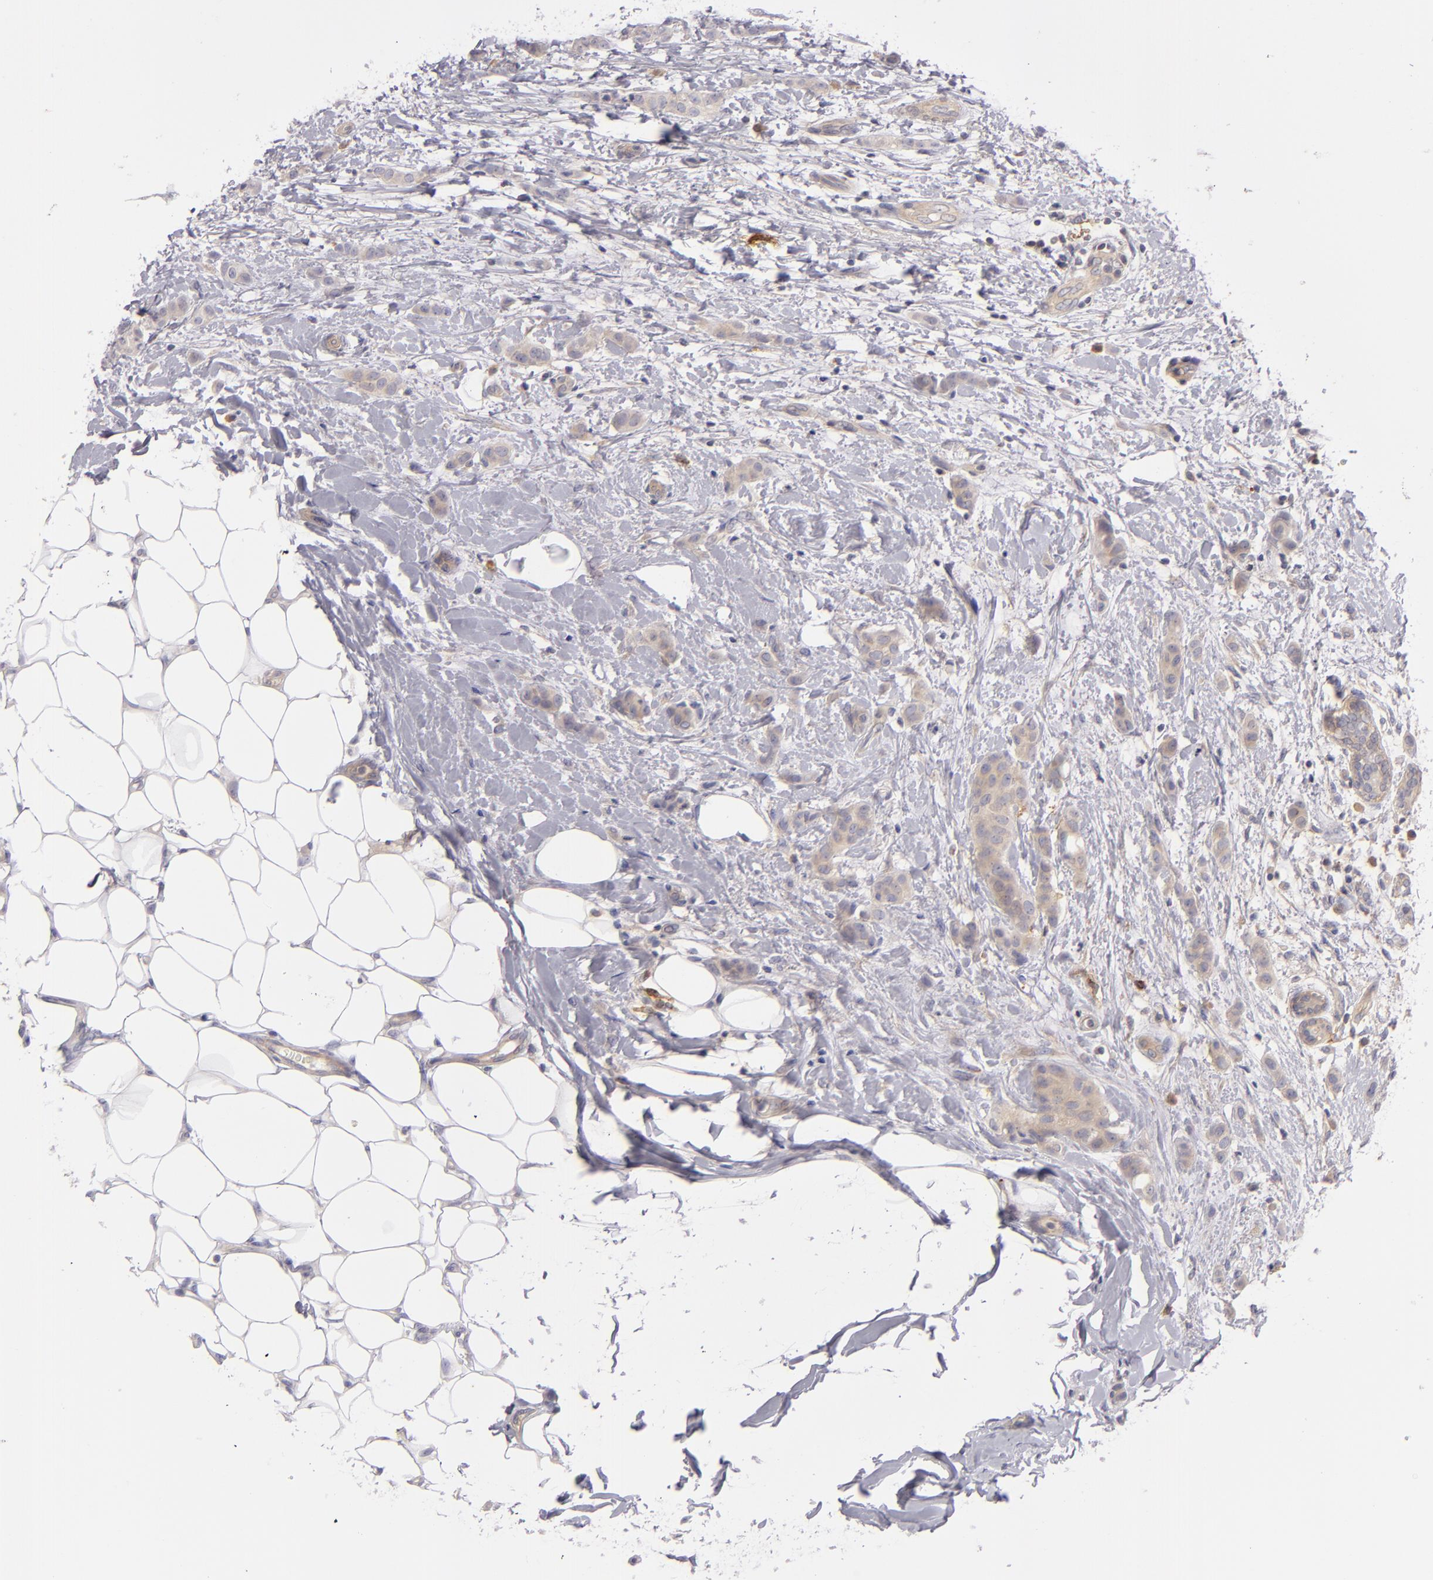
{"staining": {"intensity": "weak", "quantity": "25%-75%", "location": "cytoplasmic/membranous"}, "tissue": "breast cancer", "cell_type": "Tumor cells", "image_type": "cancer", "snomed": [{"axis": "morphology", "description": "Lobular carcinoma"}, {"axis": "topography", "description": "Breast"}], "caption": "Brown immunohistochemical staining in human lobular carcinoma (breast) displays weak cytoplasmic/membranous expression in about 25%-75% of tumor cells. The staining was performed using DAB to visualize the protein expression in brown, while the nuclei were stained in blue with hematoxylin (Magnification: 20x).", "gene": "CD83", "patient": {"sex": "female", "age": 55}}